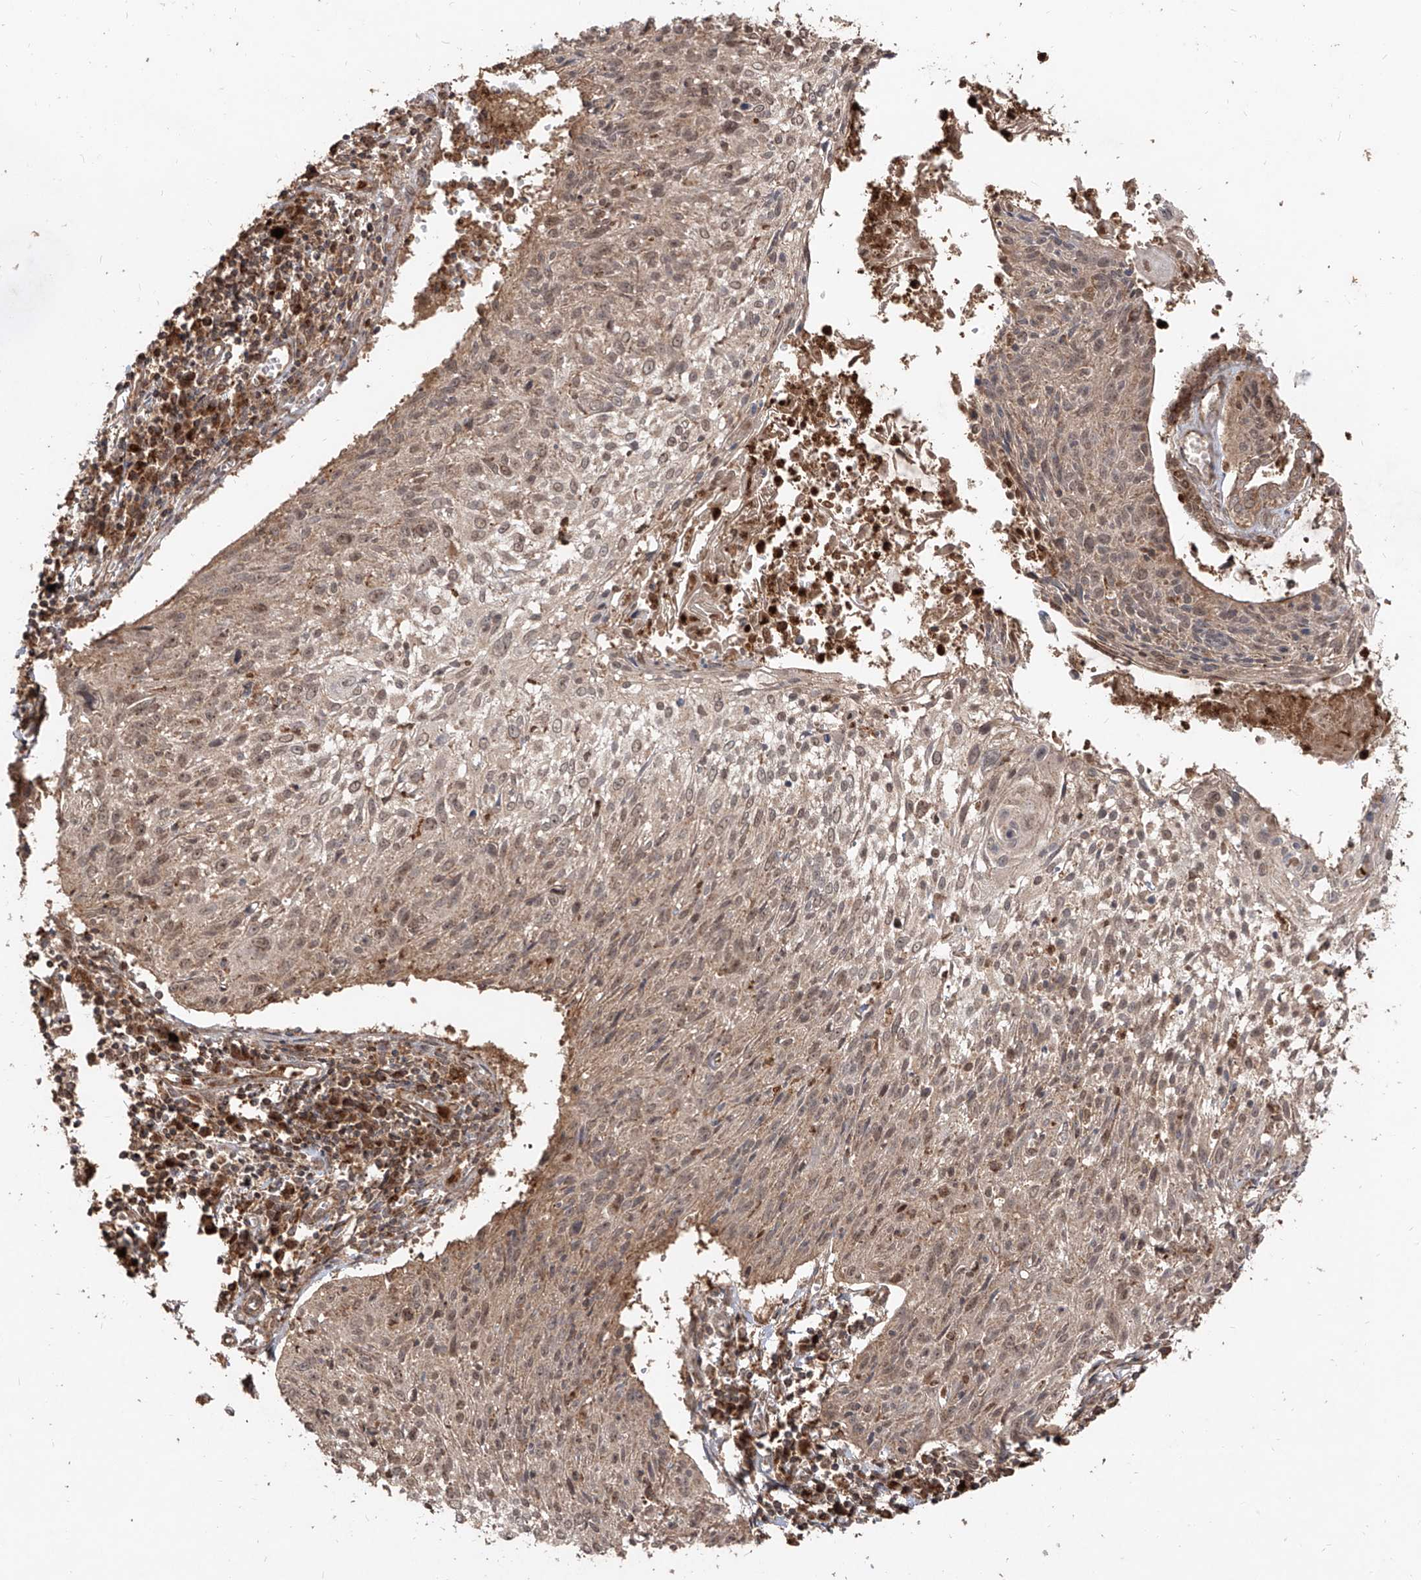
{"staining": {"intensity": "moderate", "quantity": "25%-75%", "location": "cytoplasmic/membranous,nuclear"}, "tissue": "cervical cancer", "cell_type": "Tumor cells", "image_type": "cancer", "snomed": [{"axis": "morphology", "description": "Squamous cell carcinoma, NOS"}, {"axis": "topography", "description": "Cervix"}], "caption": "The micrograph exhibits staining of cervical cancer, revealing moderate cytoplasmic/membranous and nuclear protein expression (brown color) within tumor cells.", "gene": "AIM2", "patient": {"sex": "female", "age": 51}}